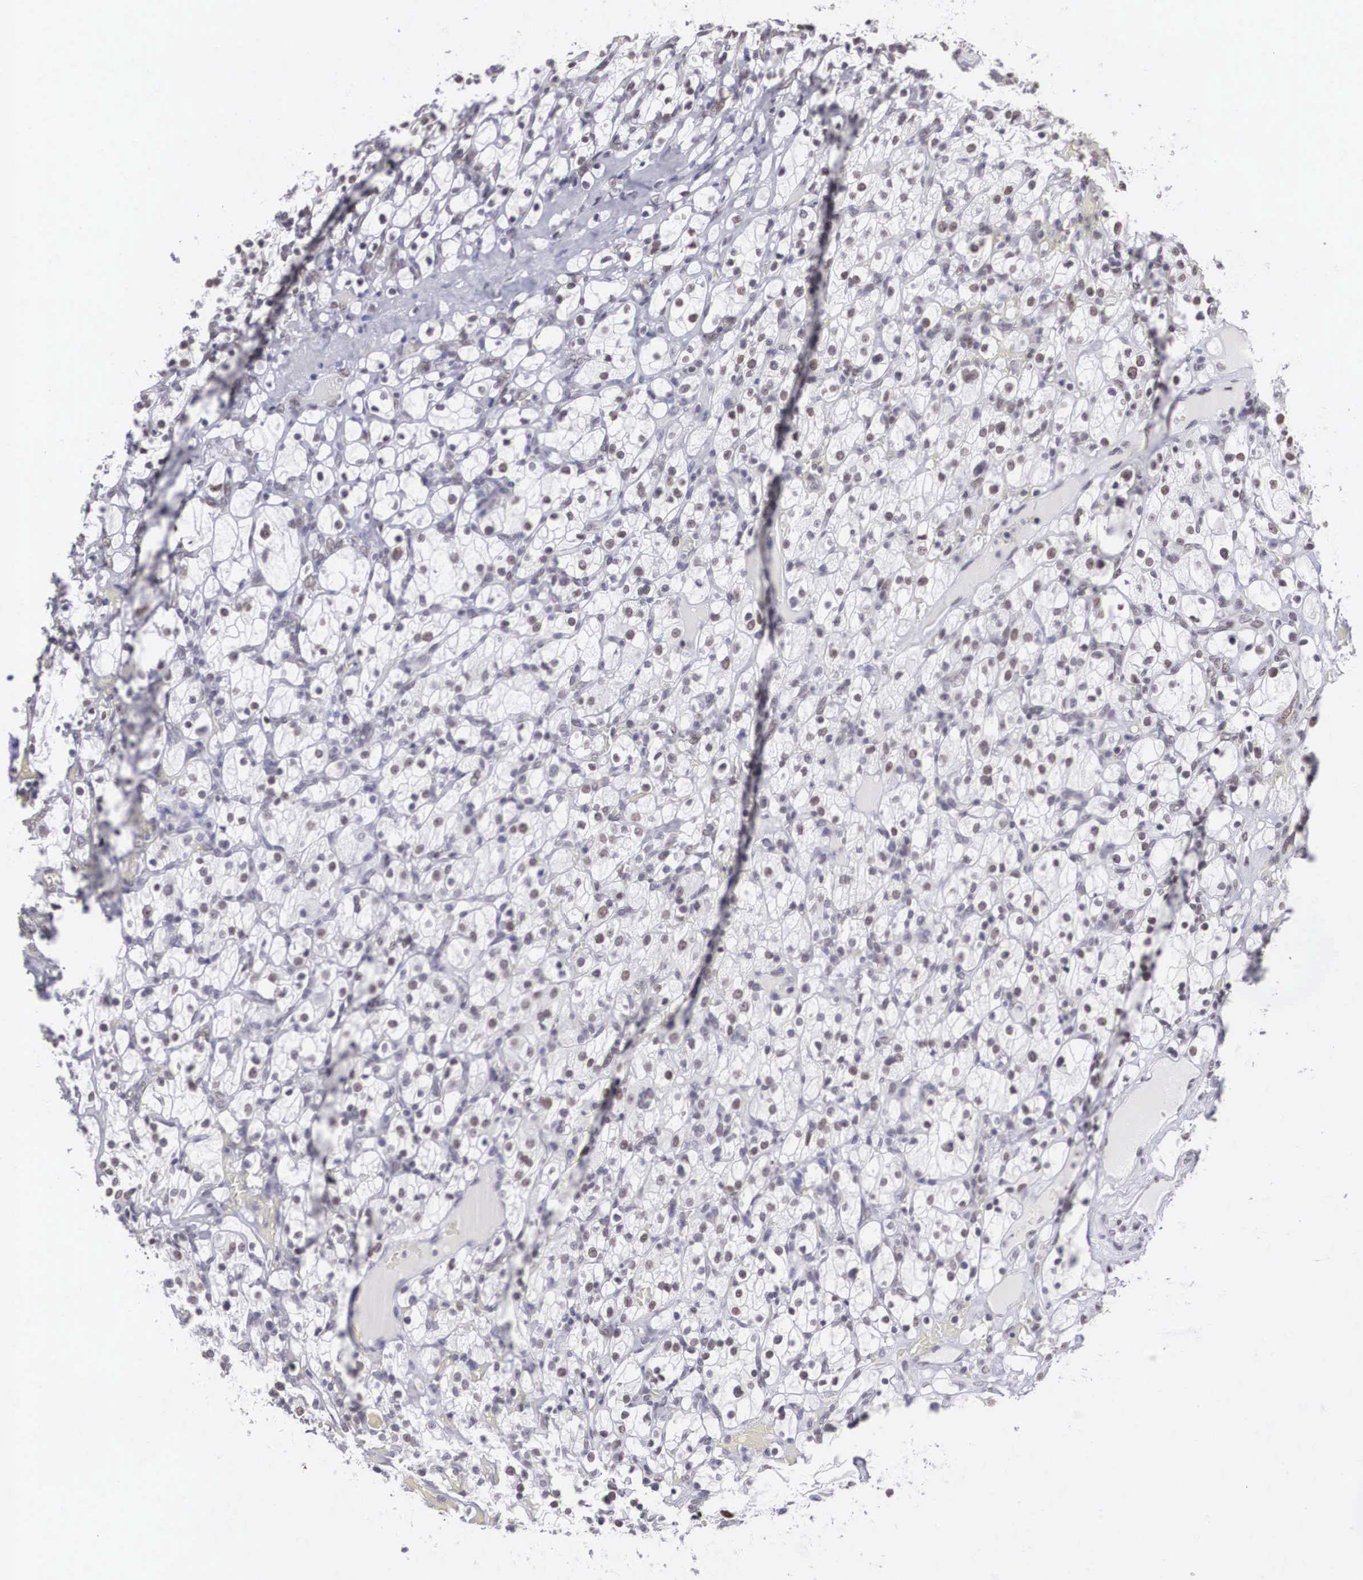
{"staining": {"intensity": "weak", "quantity": "25%-75%", "location": "nuclear"}, "tissue": "renal cancer", "cell_type": "Tumor cells", "image_type": "cancer", "snomed": [{"axis": "morphology", "description": "Adenocarcinoma, NOS"}, {"axis": "topography", "description": "Kidney"}], "caption": "Human renal cancer (adenocarcinoma) stained with a protein marker demonstrates weak staining in tumor cells.", "gene": "CSTF2", "patient": {"sex": "female", "age": 83}}